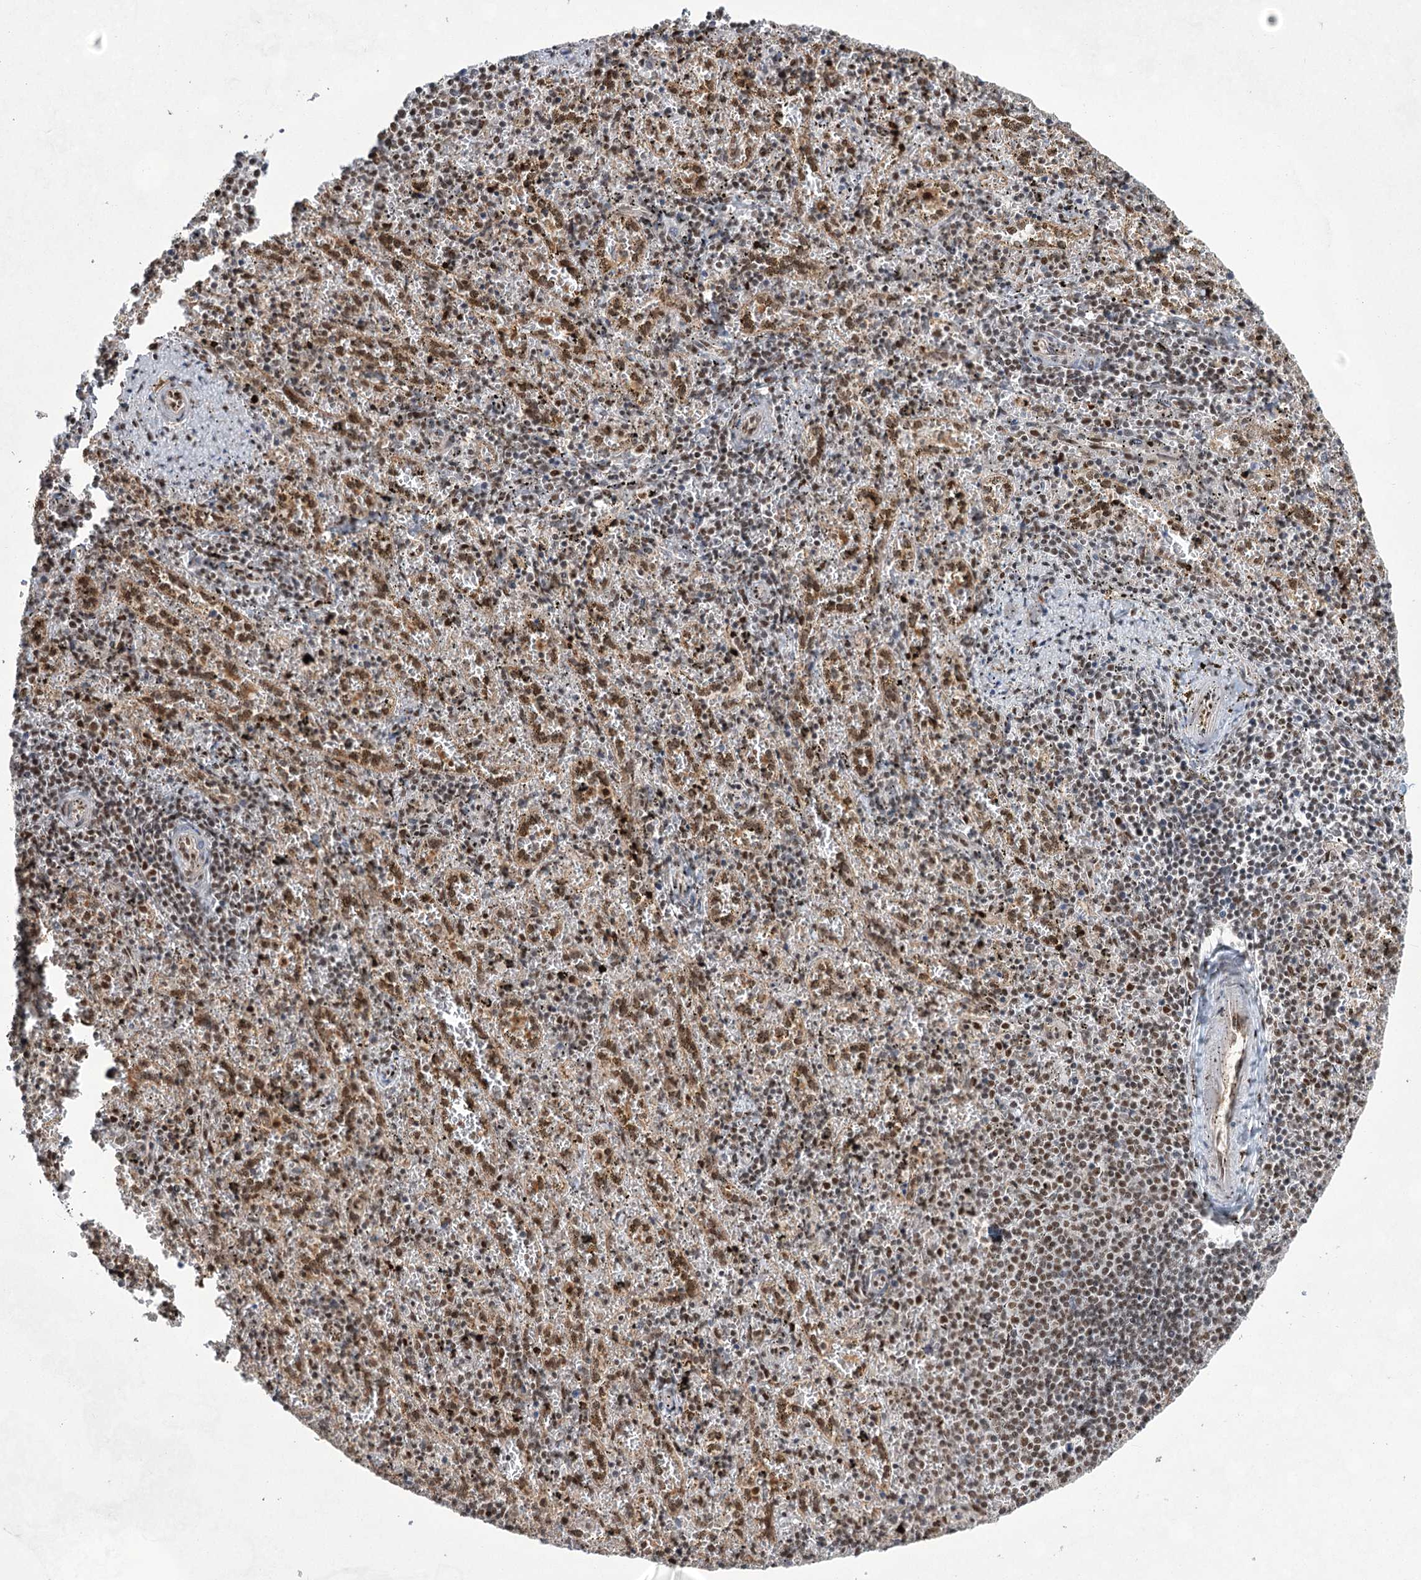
{"staining": {"intensity": "moderate", "quantity": "25%-75%", "location": "nuclear"}, "tissue": "spleen", "cell_type": "Cells in red pulp", "image_type": "normal", "snomed": [{"axis": "morphology", "description": "Normal tissue, NOS"}, {"axis": "topography", "description": "Spleen"}], "caption": "High-magnification brightfield microscopy of normal spleen stained with DAB (brown) and counterstained with hematoxylin (blue). cells in red pulp exhibit moderate nuclear positivity is identified in about25%-75% of cells. (Brightfield microscopy of DAB IHC at high magnification).", "gene": "ZCCHC8", "patient": {"sex": "male", "age": 11}}